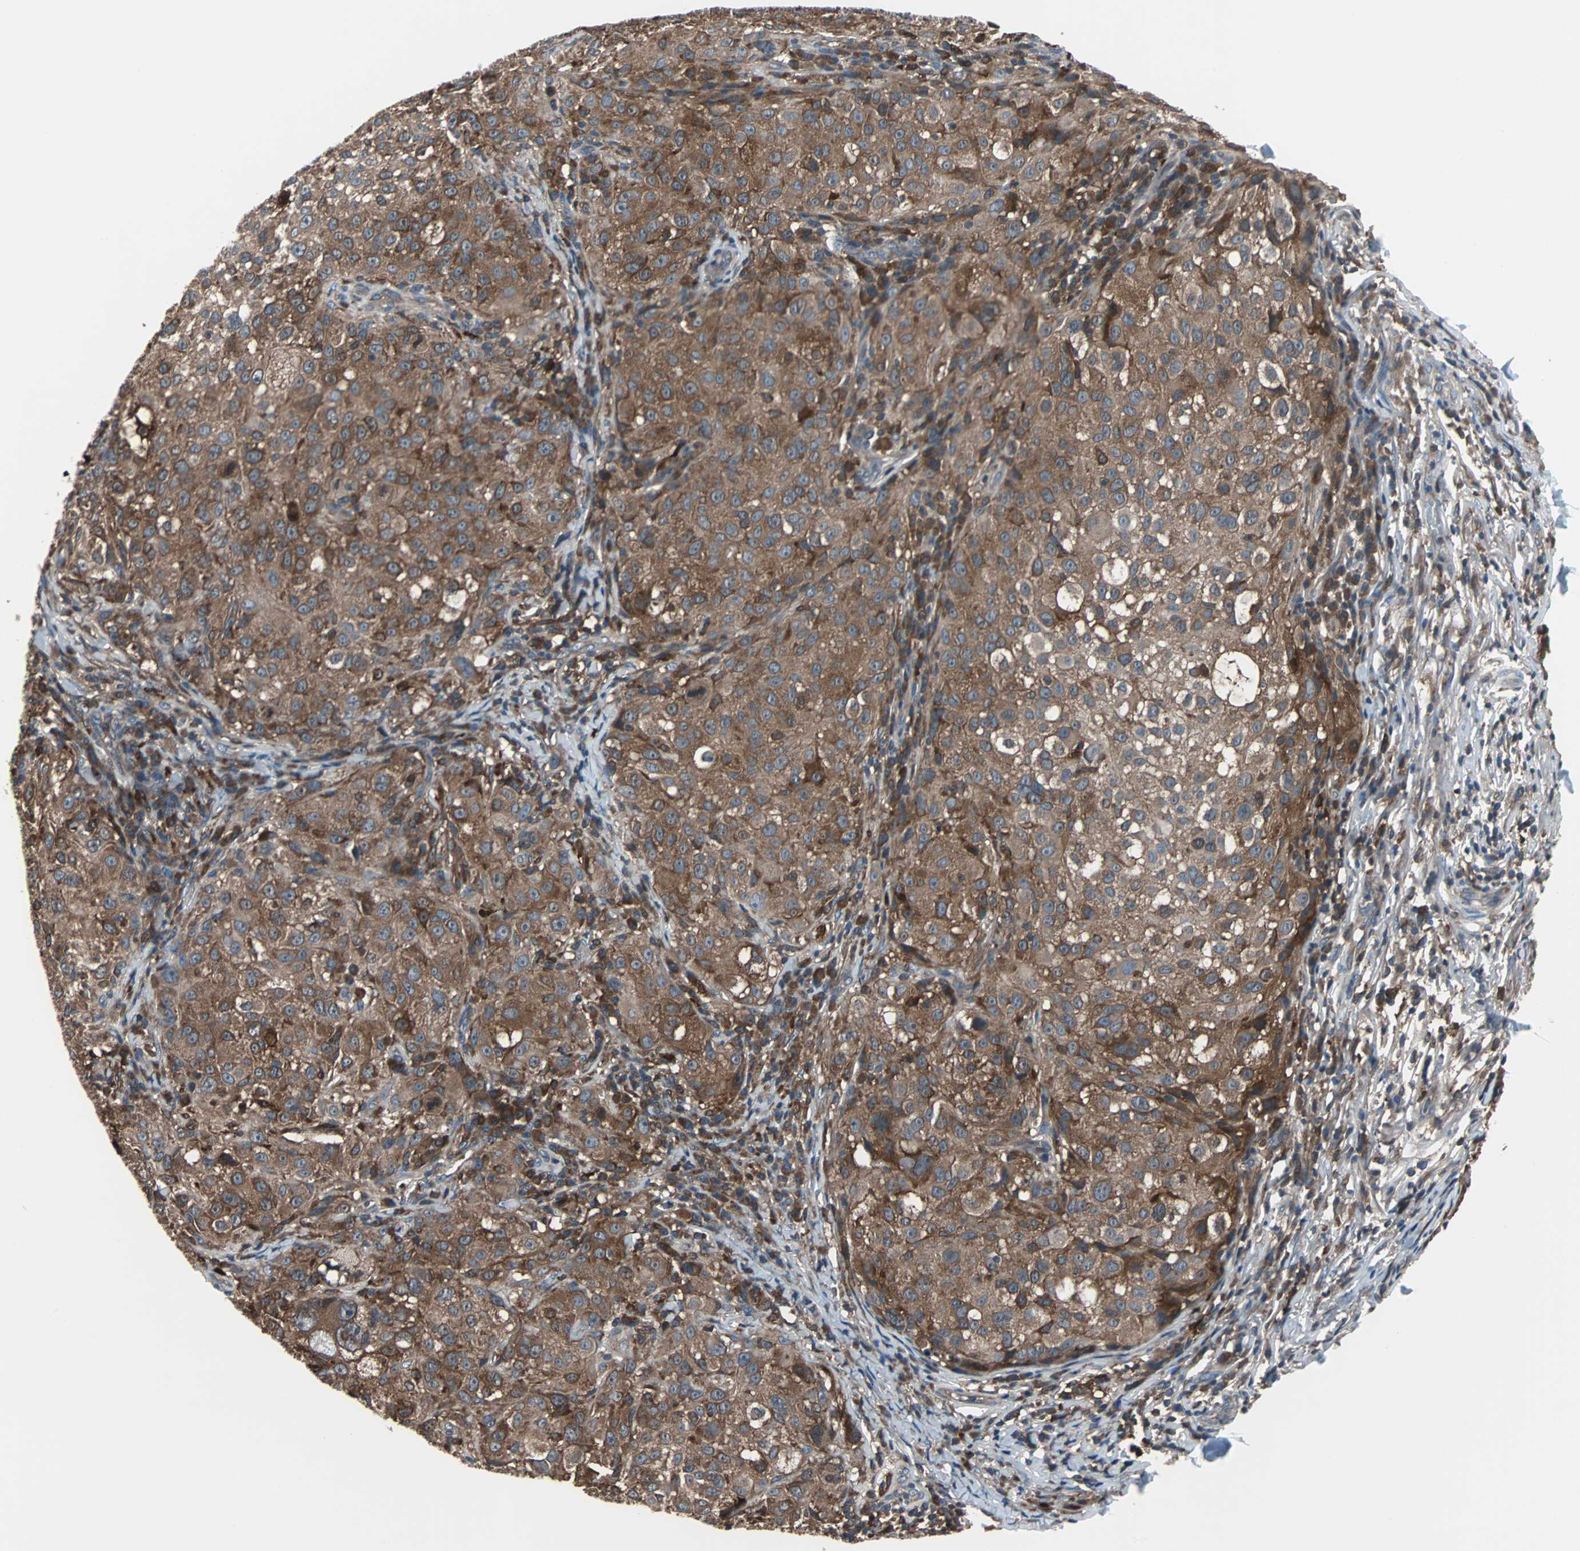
{"staining": {"intensity": "moderate", "quantity": ">75%", "location": "cytoplasmic/membranous"}, "tissue": "melanoma", "cell_type": "Tumor cells", "image_type": "cancer", "snomed": [{"axis": "morphology", "description": "Necrosis, NOS"}, {"axis": "morphology", "description": "Malignant melanoma, NOS"}, {"axis": "topography", "description": "Skin"}], "caption": "Moderate cytoplasmic/membranous positivity for a protein is present in about >75% of tumor cells of malignant melanoma using immunohistochemistry (IHC).", "gene": "PAK1", "patient": {"sex": "female", "age": 87}}